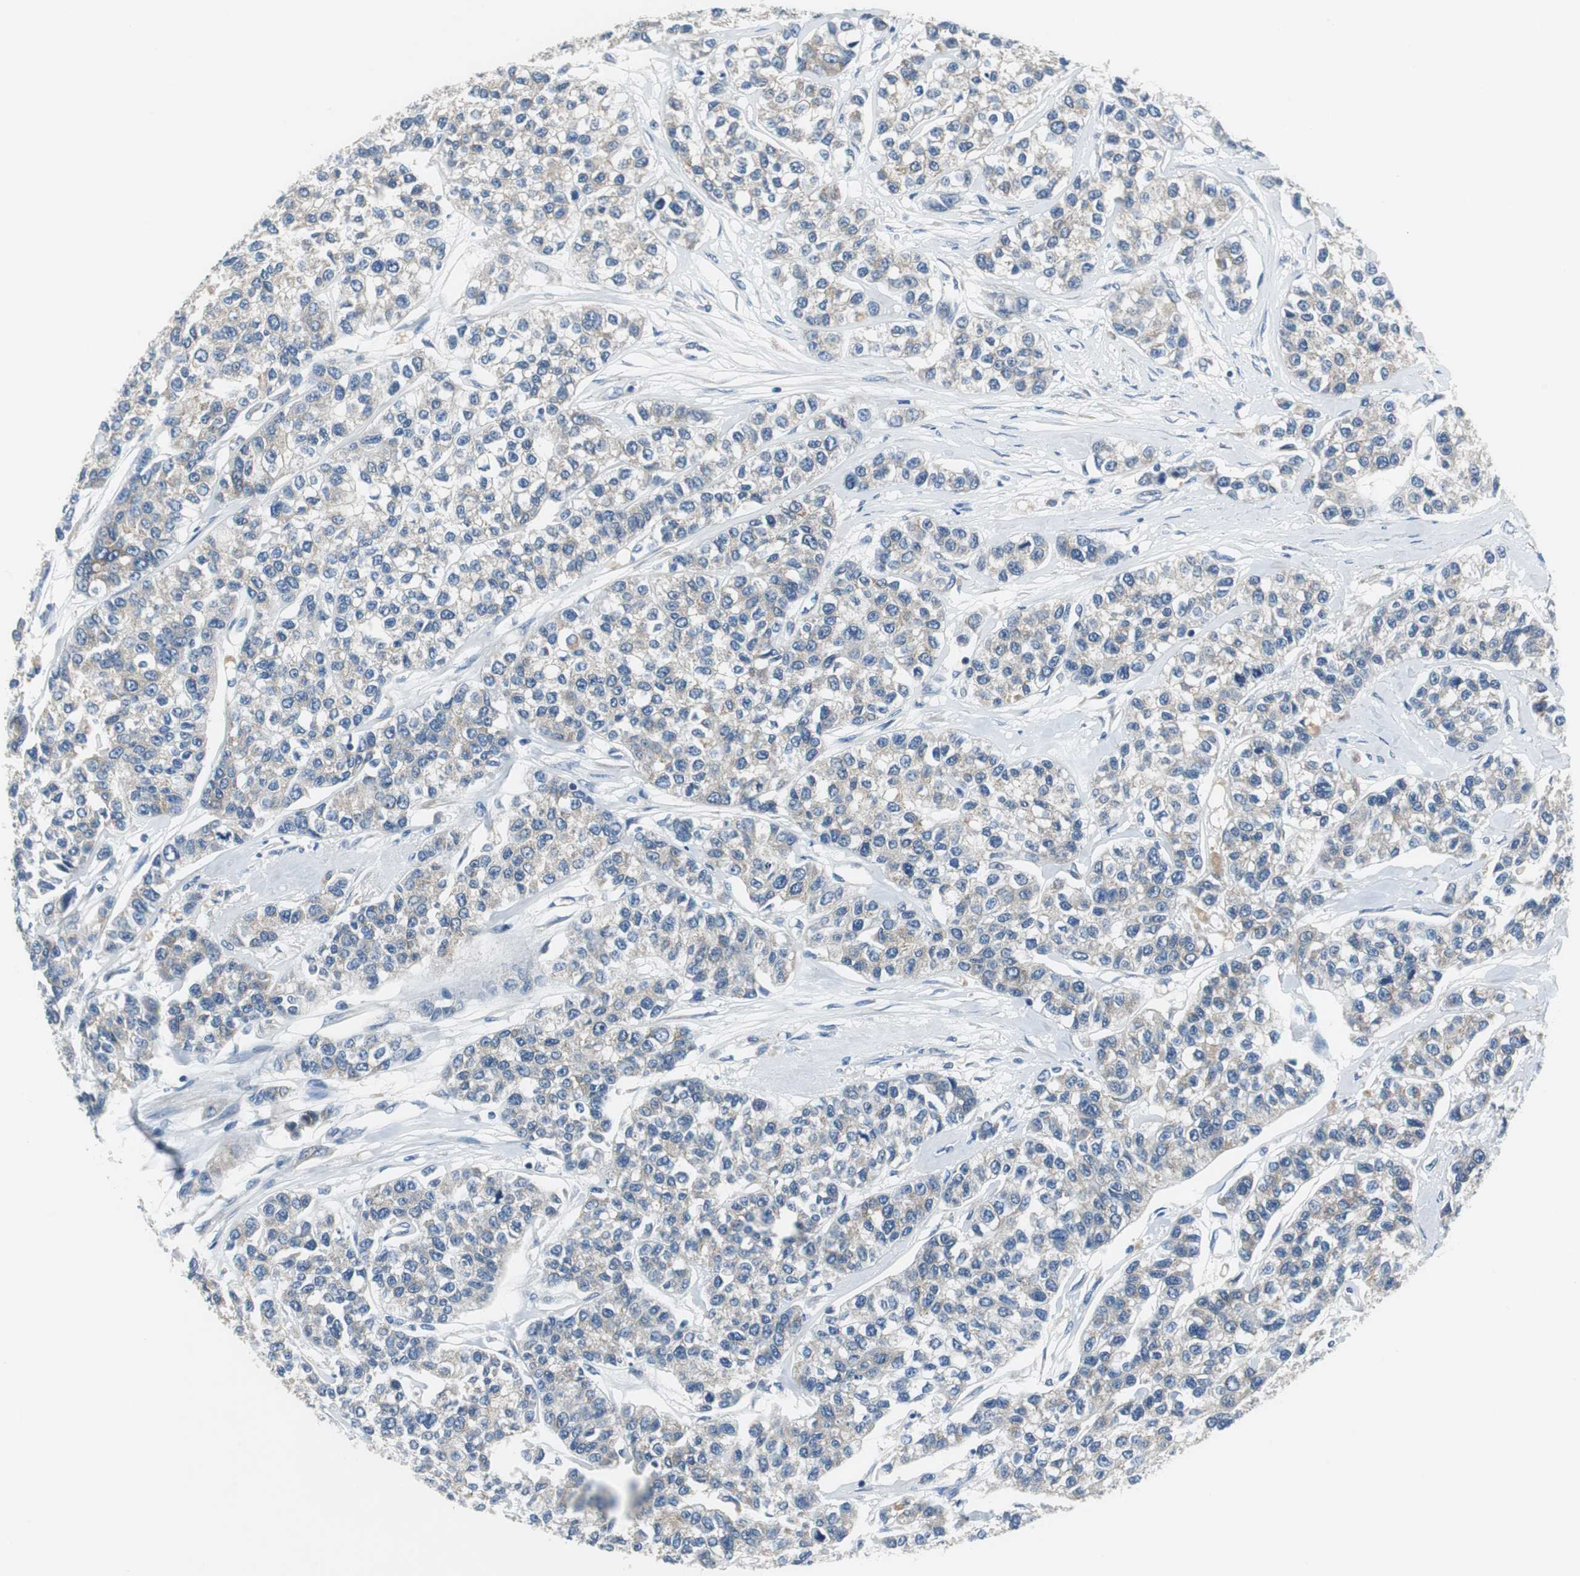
{"staining": {"intensity": "weak", "quantity": ">75%", "location": "cytoplasmic/membranous"}, "tissue": "breast cancer", "cell_type": "Tumor cells", "image_type": "cancer", "snomed": [{"axis": "morphology", "description": "Duct carcinoma"}, {"axis": "topography", "description": "Breast"}], "caption": "DAB immunohistochemical staining of invasive ductal carcinoma (breast) displays weak cytoplasmic/membranous protein staining in about >75% of tumor cells. The staining was performed using DAB (3,3'-diaminobenzidine) to visualize the protein expression in brown, while the nuclei were stained in blue with hematoxylin (Magnification: 20x).", "gene": "PLAA", "patient": {"sex": "female", "age": 51}}